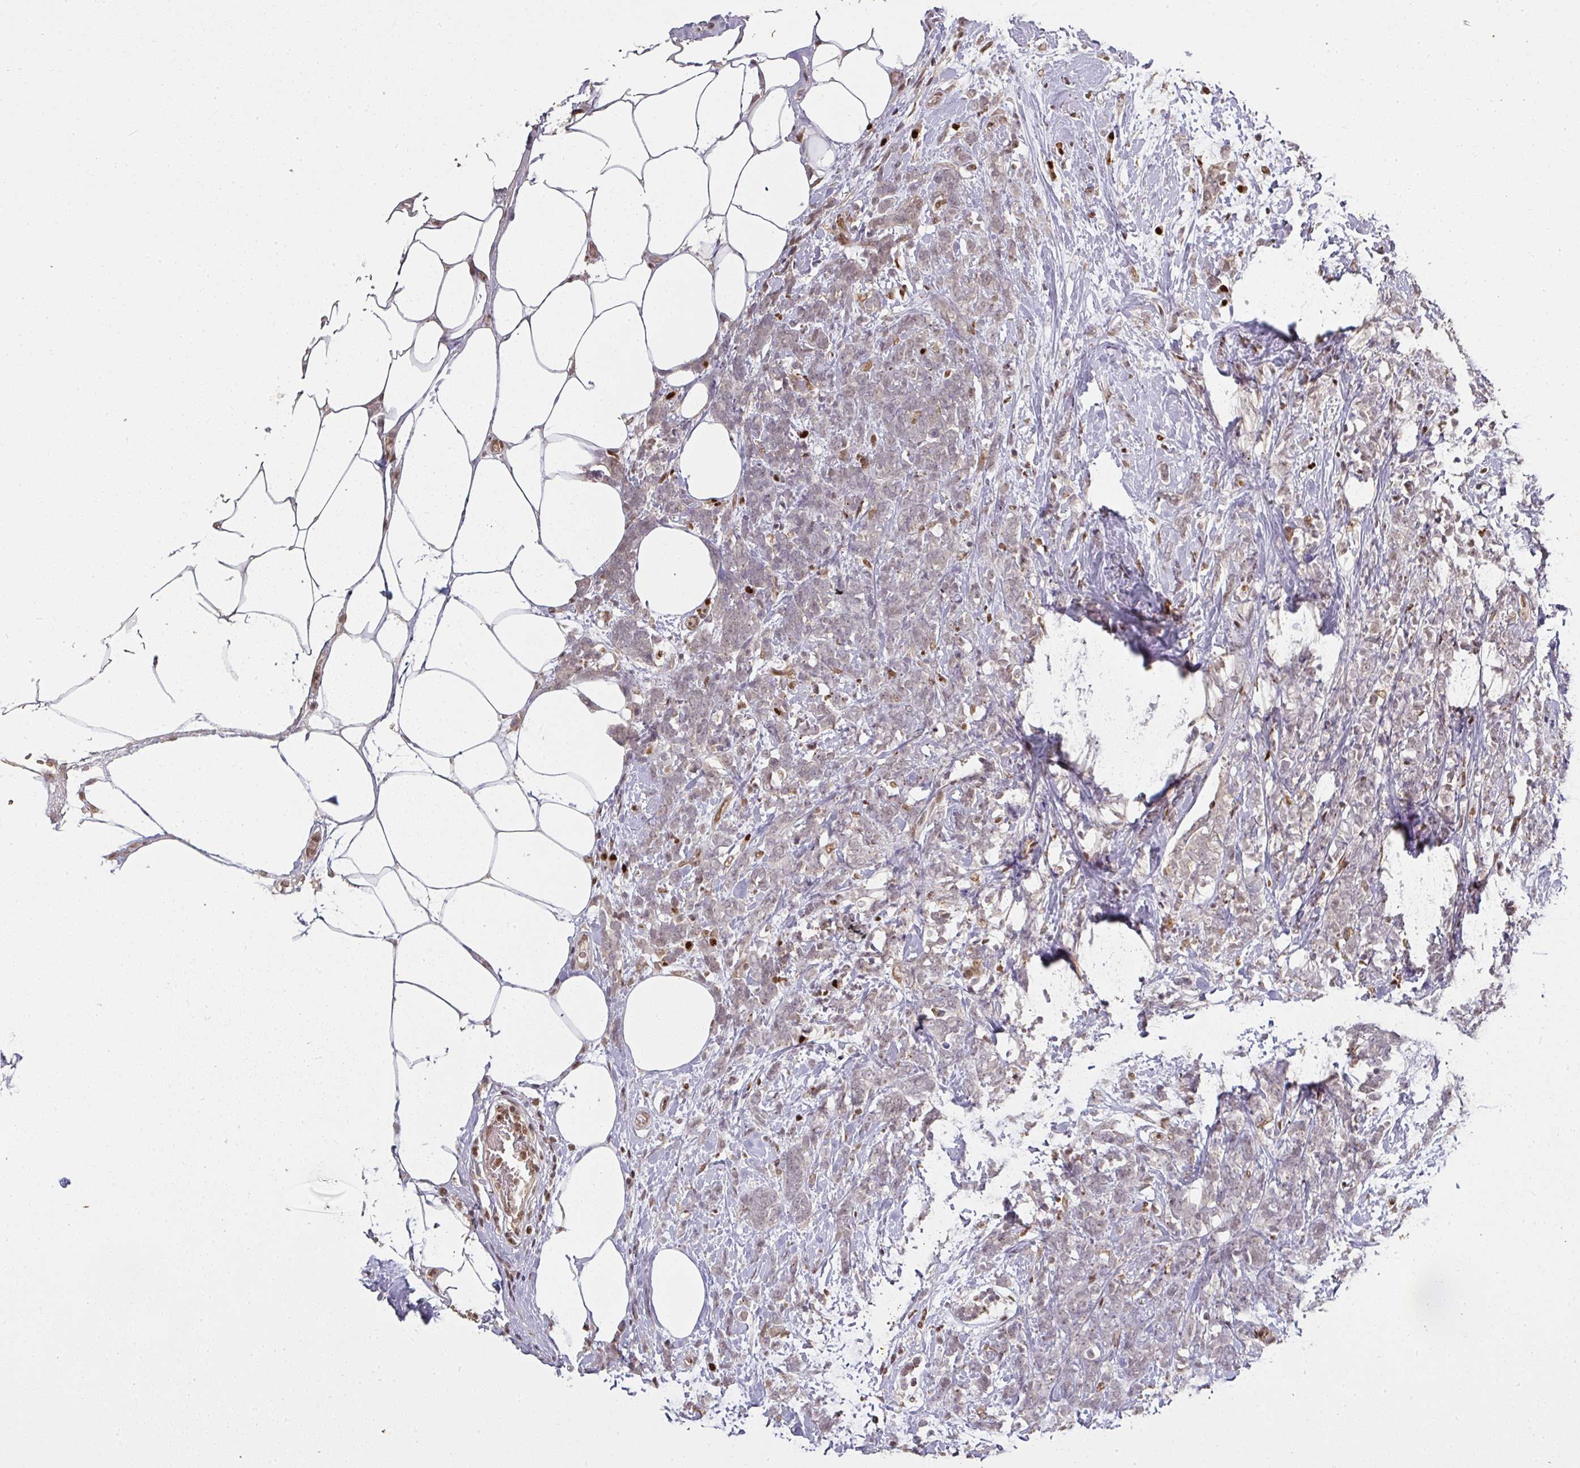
{"staining": {"intensity": "weak", "quantity": "<25%", "location": "cytoplasmic/membranous,nuclear"}, "tissue": "breast cancer", "cell_type": "Tumor cells", "image_type": "cancer", "snomed": [{"axis": "morphology", "description": "Lobular carcinoma"}, {"axis": "topography", "description": "Breast"}], "caption": "DAB immunohistochemical staining of human lobular carcinoma (breast) demonstrates no significant positivity in tumor cells. (DAB (3,3'-diaminobenzidine) IHC visualized using brightfield microscopy, high magnification).", "gene": "GPRIN2", "patient": {"sex": "female", "age": 58}}